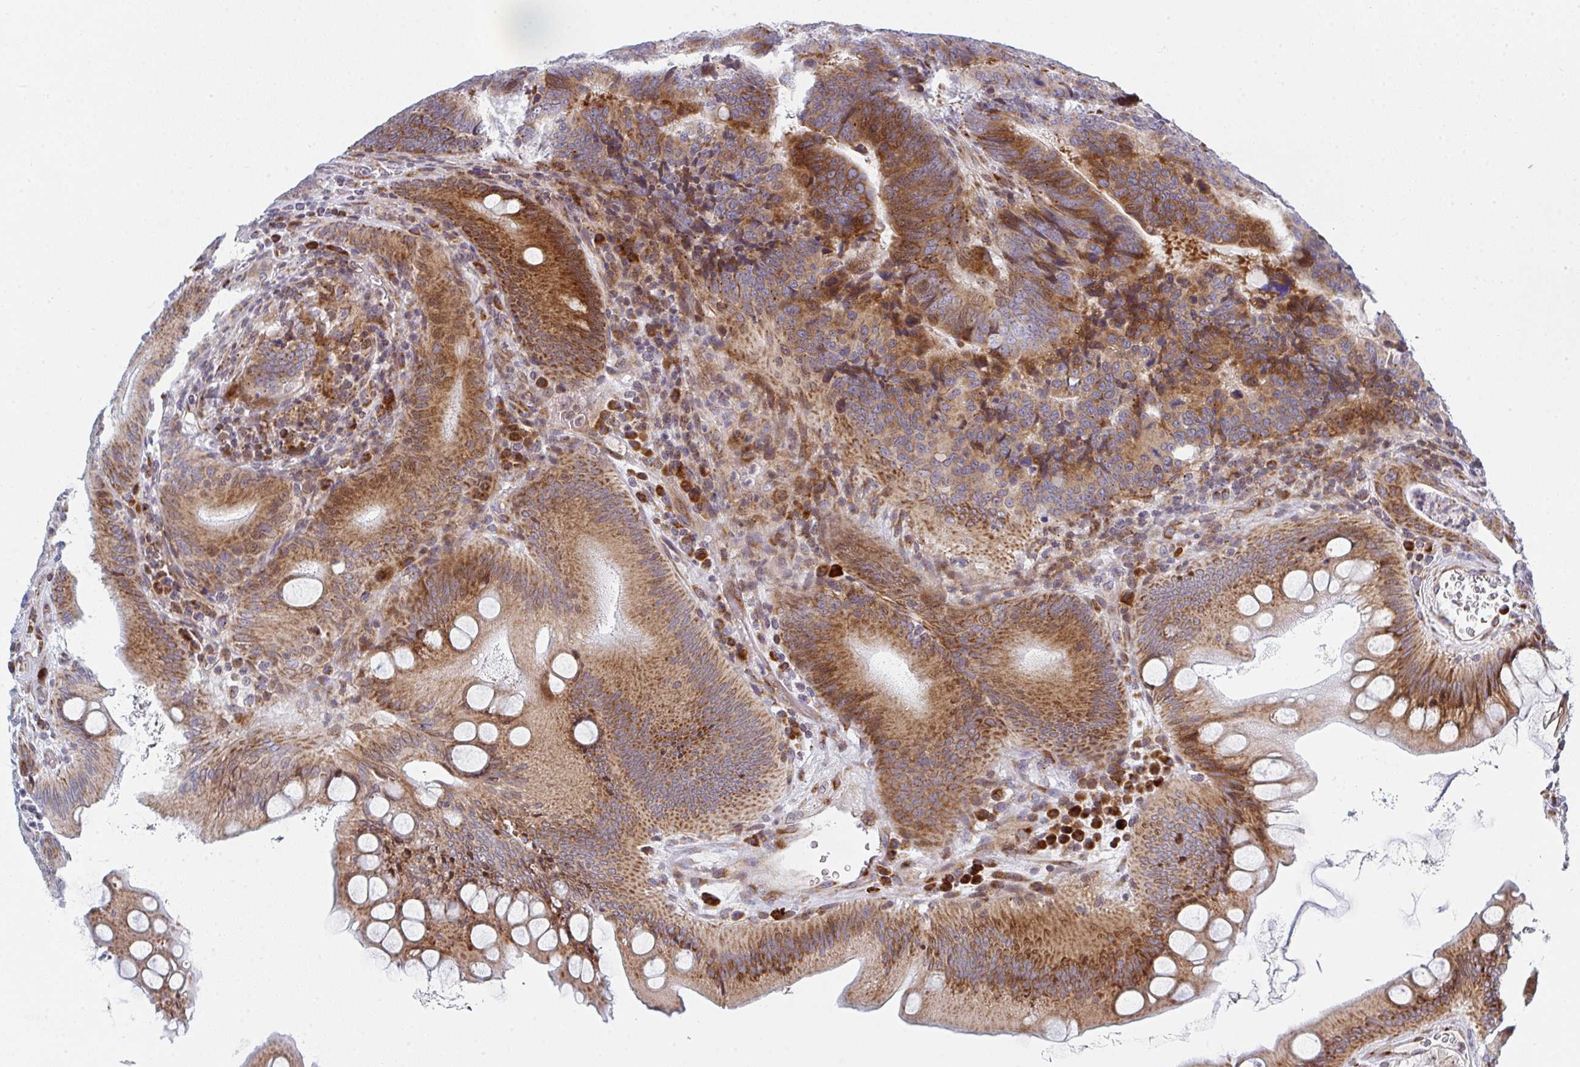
{"staining": {"intensity": "strong", "quantity": ">75%", "location": "cytoplasmic/membranous"}, "tissue": "colorectal cancer", "cell_type": "Tumor cells", "image_type": "cancer", "snomed": [{"axis": "morphology", "description": "Adenocarcinoma, NOS"}, {"axis": "topography", "description": "Colon"}], "caption": "The immunohistochemical stain shows strong cytoplasmic/membranous staining in tumor cells of colorectal adenocarcinoma tissue.", "gene": "PRKCH", "patient": {"sex": "male", "age": 62}}